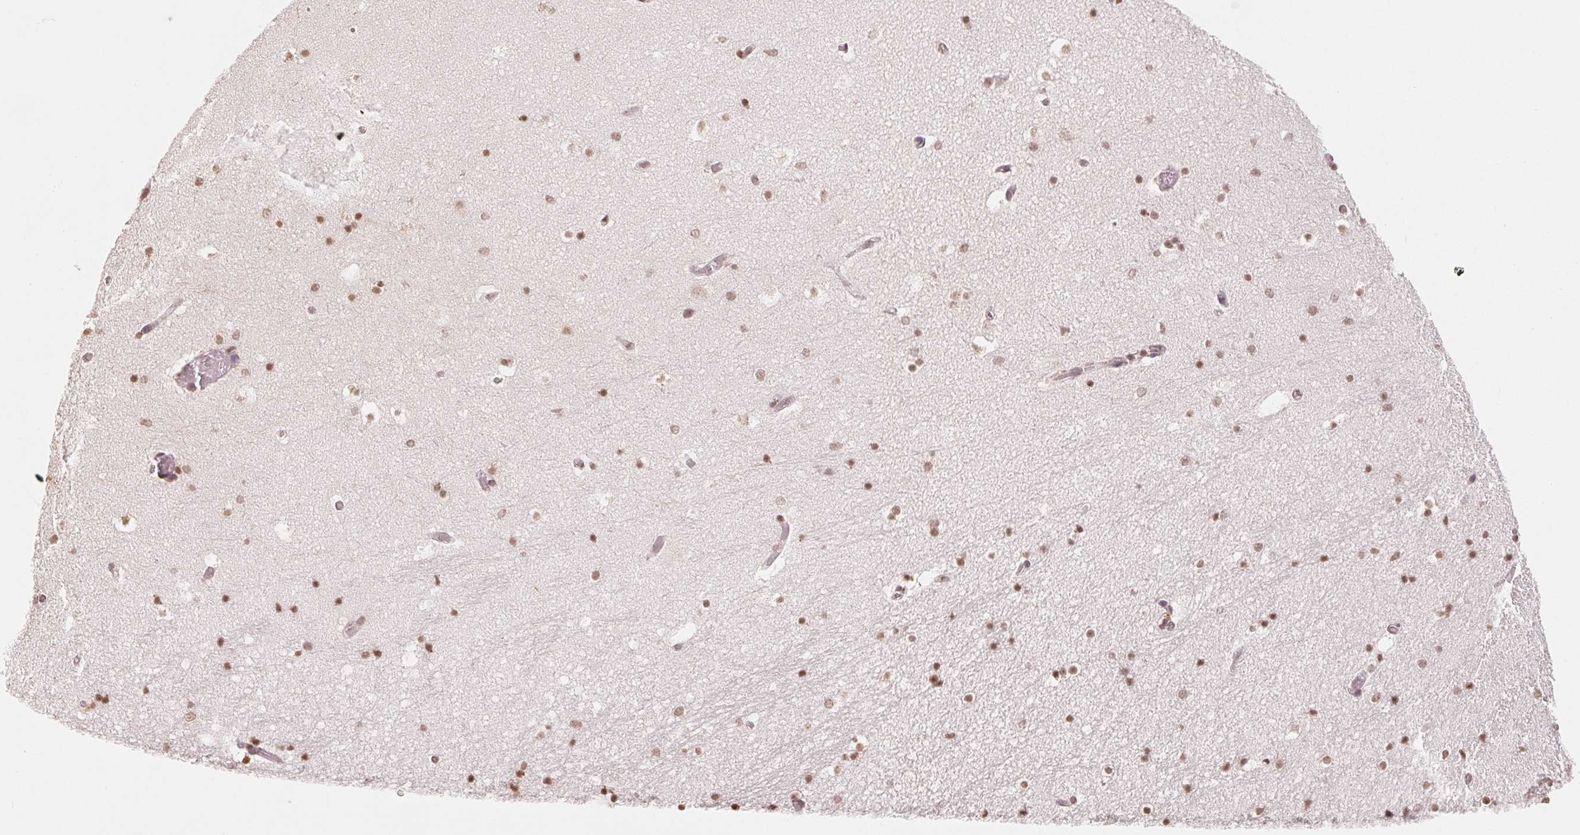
{"staining": {"intensity": "moderate", "quantity": "25%-75%", "location": "nuclear"}, "tissue": "hippocampus", "cell_type": "Glial cells", "image_type": "normal", "snomed": [{"axis": "morphology", "description": "Normal tissue, NOS"}, {"axis": "topography", "description": "Hippocampus"}], "caption": "DAB (3,3'-diaminobenzidine) immunohistochemical staining of unremarkable hippocampus shows moderate nuclear protein staining in approximately 25%-75% of glial cells. Ihc stains the protein of interest in brown and the nuclei are stained blue.", "gene": "TBP", "patient": {"sex": "male", "age": 26}}